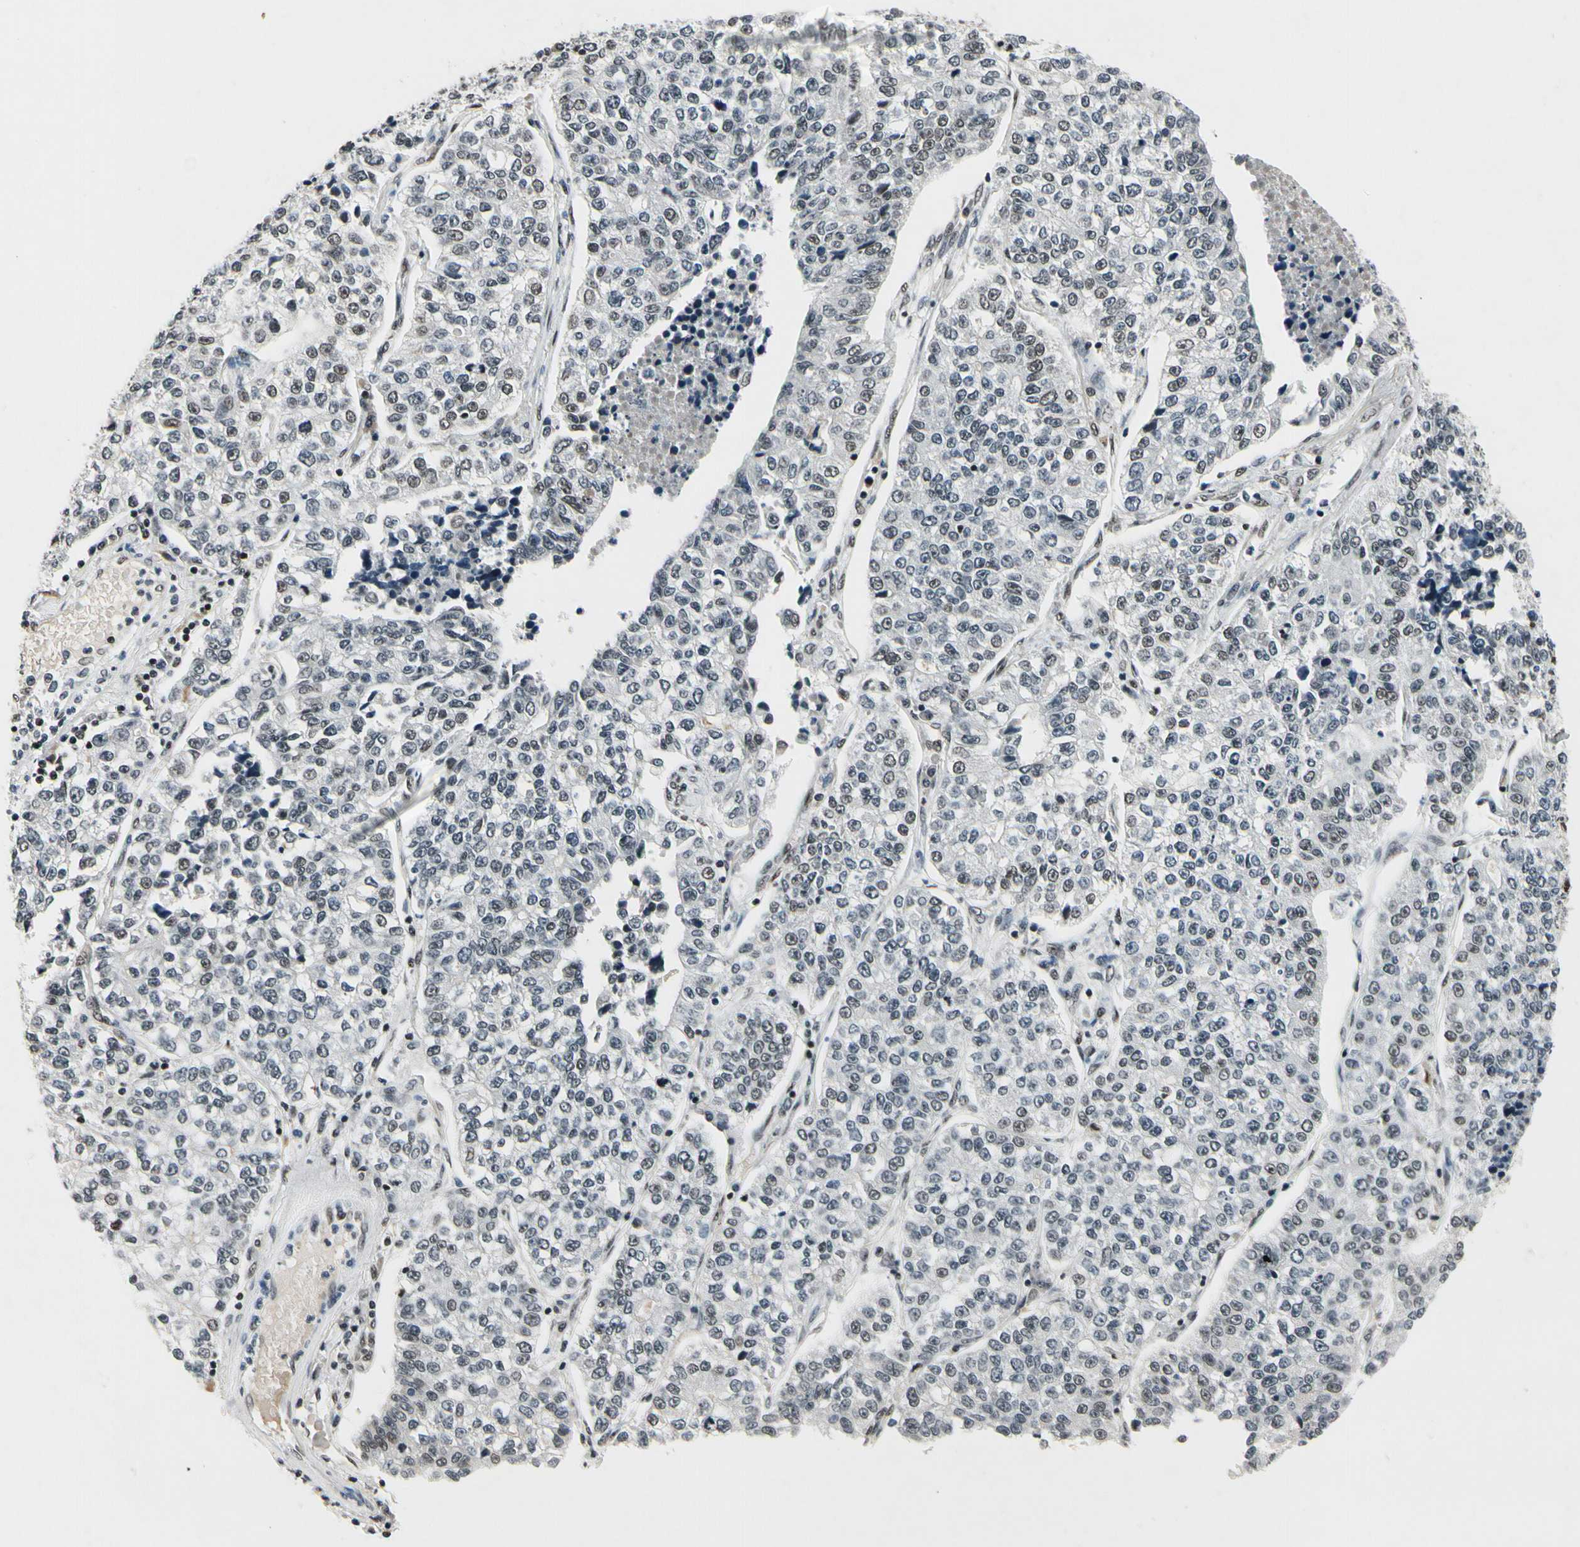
{"staining": {"intensity": "moderate", "quantity": "25%-75%", "location": "nuclear"}, "tissue": "lung cancer", "cell_type": "Tumor cells", "image_type": "cancer", "snomed": [{"axis": "morphology", "description": "Adenocarcinoma, NOS"}, {"axis": "topography", "description": "Lung"}], "caption": "Immunohistochemistry of human adenocarcinoma (lung) demonstrates medium levels of moderate nuclear expression in about 25%-75% of tumor cells.", "gene": "RECQL", "patient": {"sex": "male", "age": 49}}